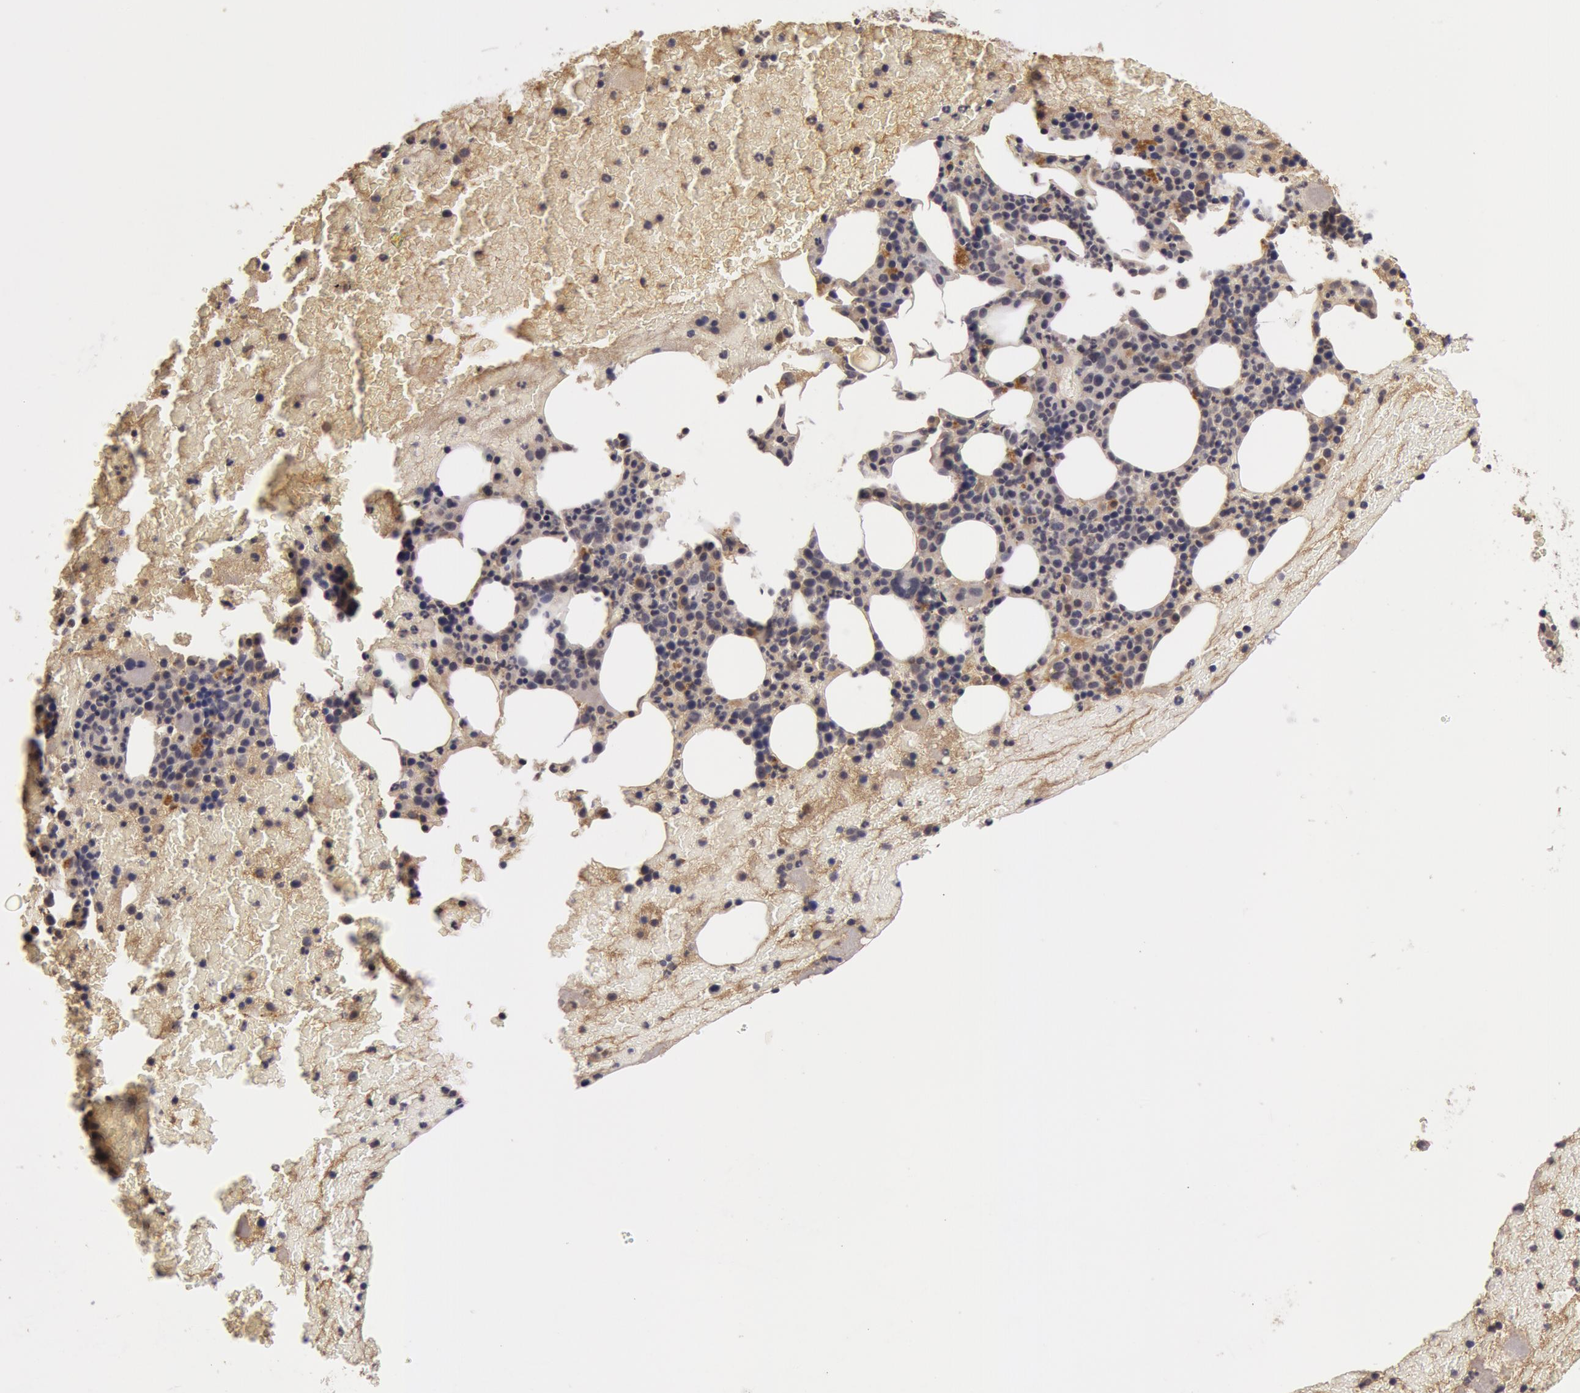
{"staining": {"intensity": "weak", "quantity": "25%-75%", "location": "cytoplasmic/membranous"}, "tissue": "bone marrow", "cell_type": "Hematopoietic cells", "image_type": "normal", "snomed": [{"axis": "morphology", "description": "Normal tissue, NOS"}, {"axis": "topography", "description": "Bone marrow"}], "caption": "Protein analysis of normal bone marrow exhibits weak cytoplasmic/membranous positivity in approximately 25%-75% of hematopoietic cells.", "gene": "BCHE", "patient": {"sex": "female", "age": 71}}